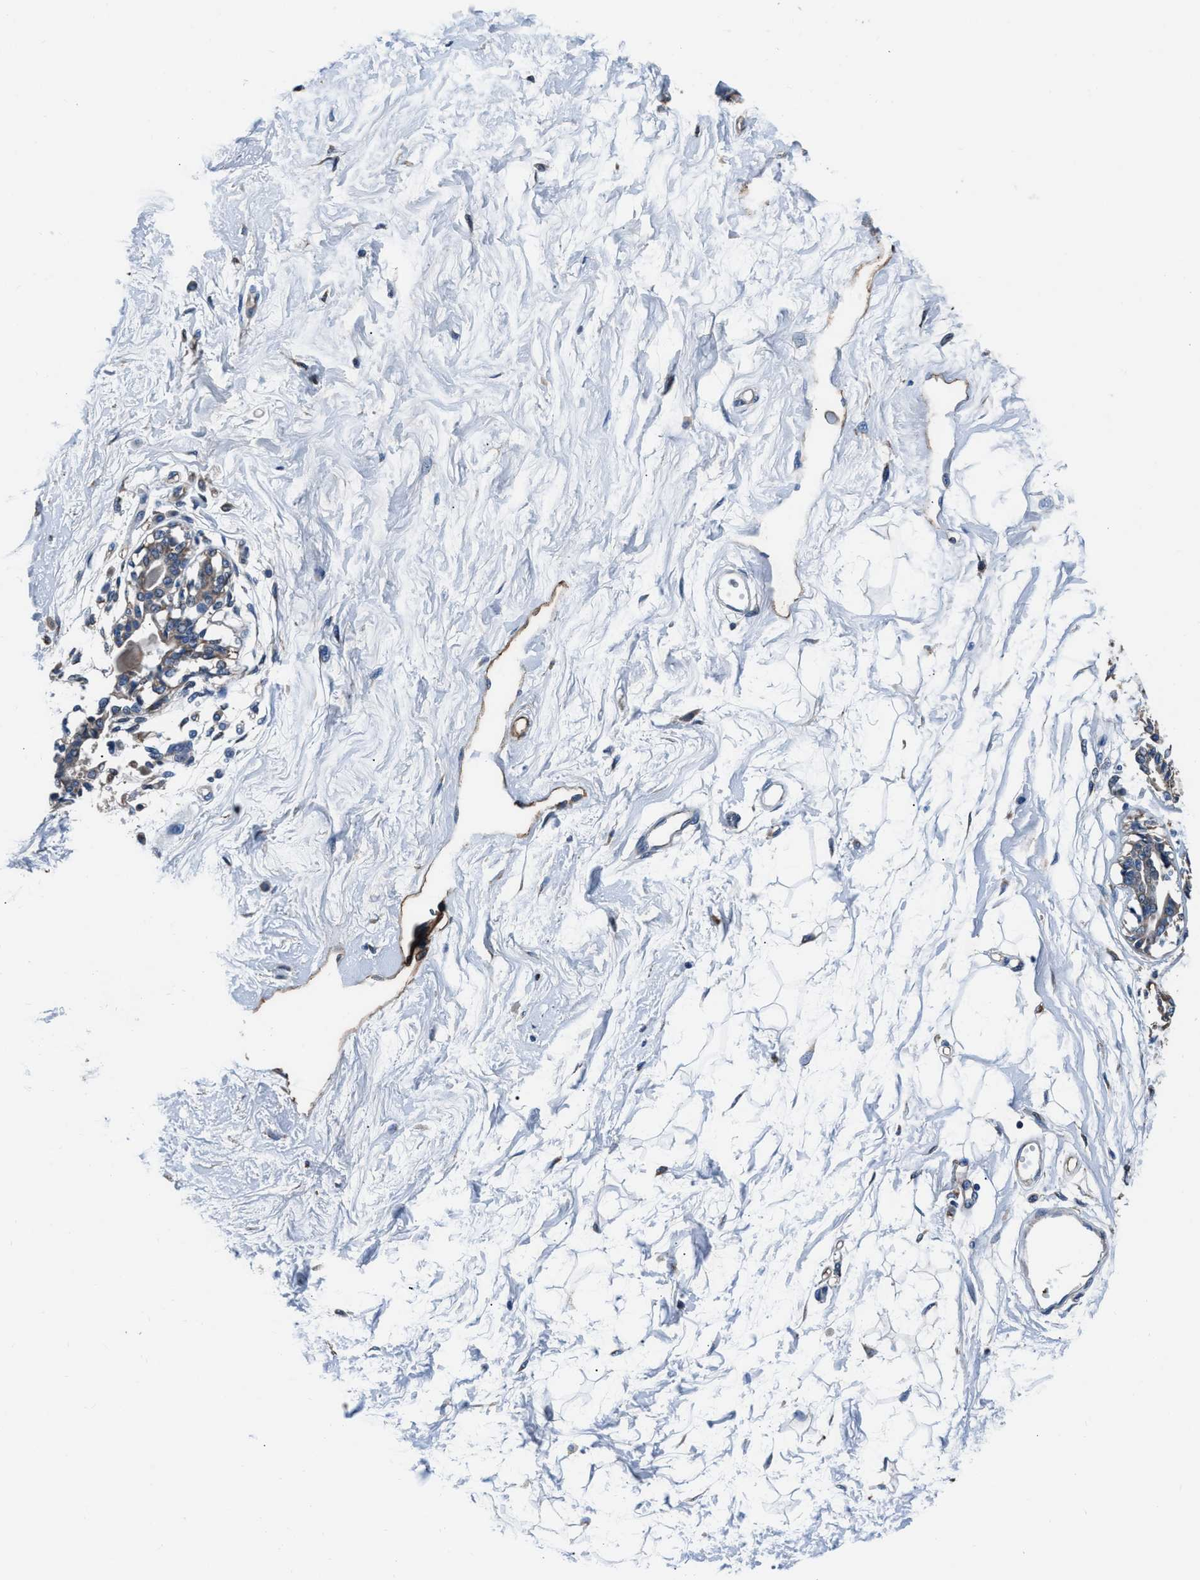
{"staining": {"intensity": "negative", "quantity": "none", "location": "none"}, "tissue": "breast", "cell_type": "Adipocytes", "image_type": "normal", "snomed": [{"axis": "morphology", "description": "Normal tissue, NOS"}, {"axis": "topography", "description": "Breast"}], "caption": "The micrograph shows no staining of adipocytes in normal breast. (DAB (3,3'-diaminobenzidine) immunohistochemistry (IHC) visualized using brightfield microscopy, high magnification).", "gene": "PRTFDC1", "patient": {"sex": "female", "age": 45}}